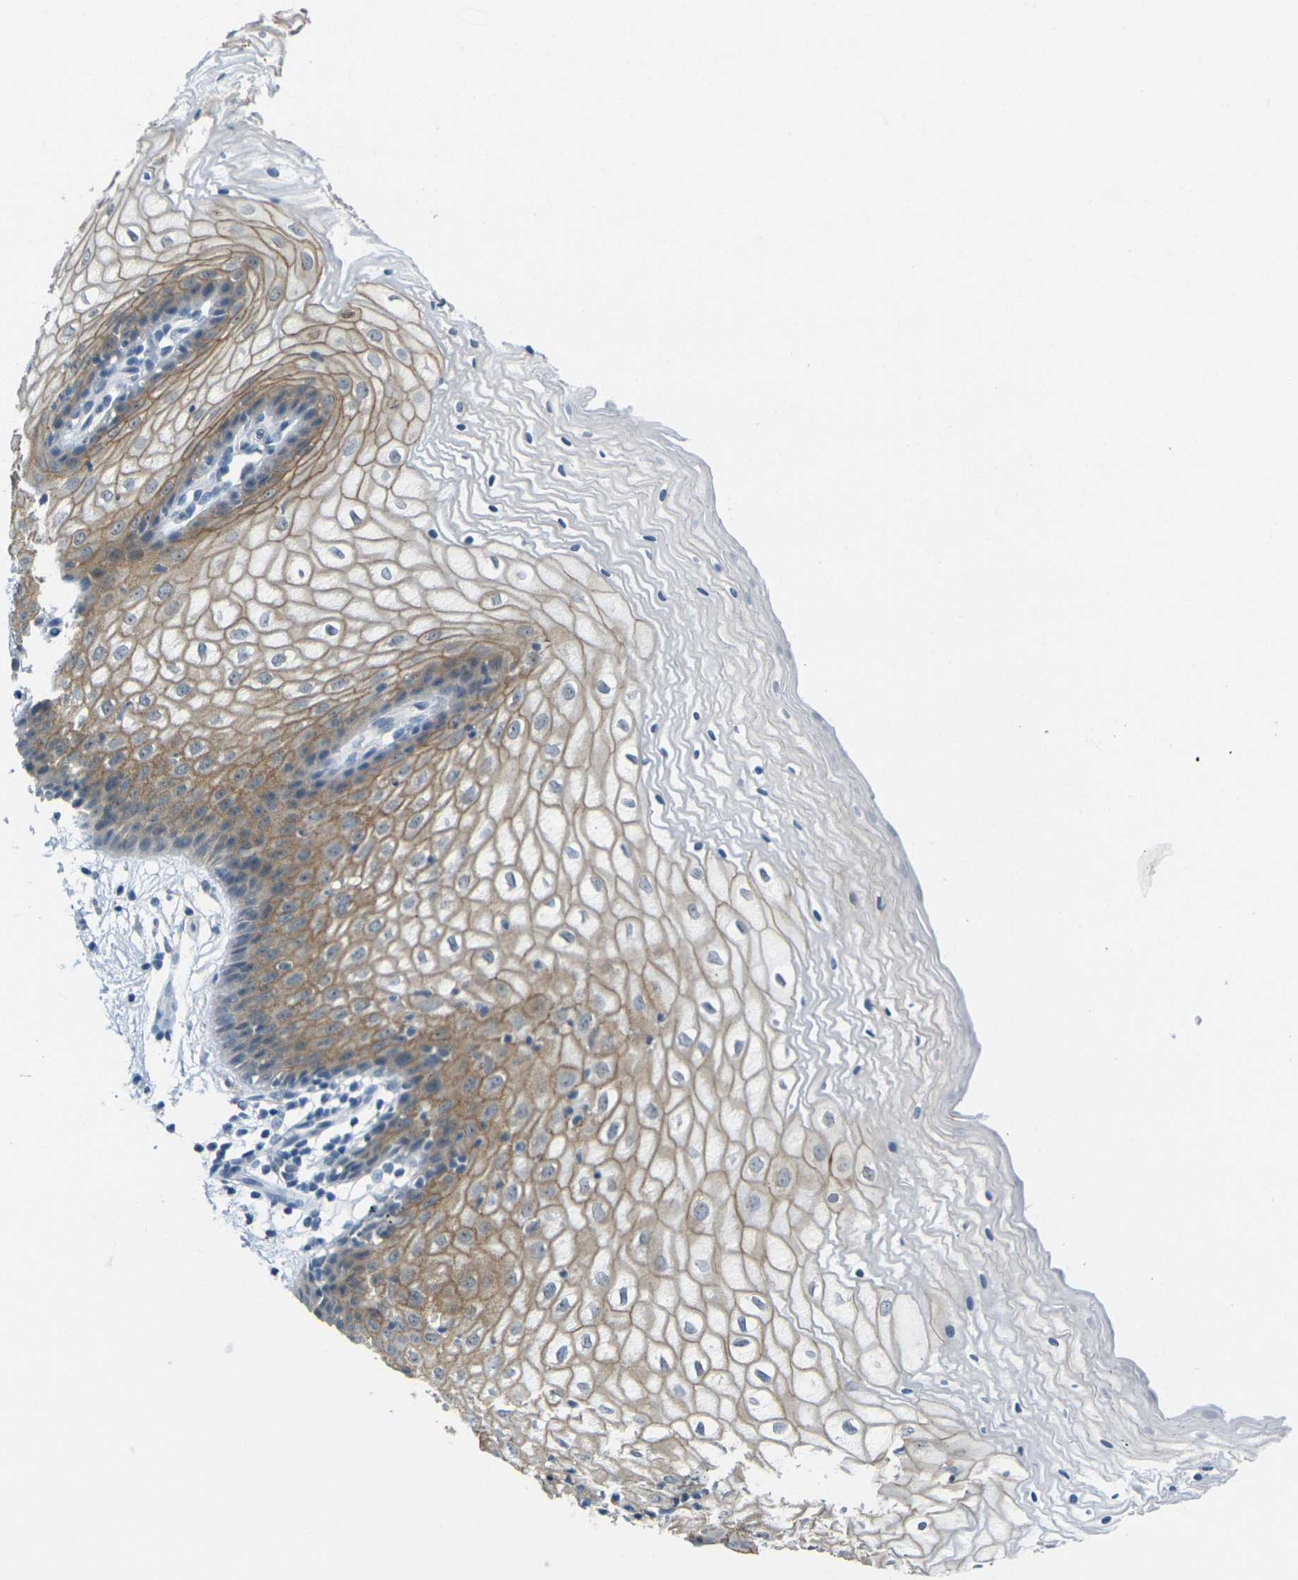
{"staining": {"intensity": "moderate", "quantity": ">75%", "location": "cytoplasmic/membranous"}, "tissue": "vagina", "cell_type": "Squamous epithelial cells", "image_type": "normal", "snomed": [{"axis": "morphology", "description": "Normal tissue, NOS"}, {"axis": "topography", "description": "Vagina"}], "caption": "Vagina stained with a brown dye reveals moderate cytoplasmic/membranous positive positivity in approximately >75% of squamous epithelial cells.", "gene": "SPTBN2", "patient": {"sex": "female", "age": 34}}